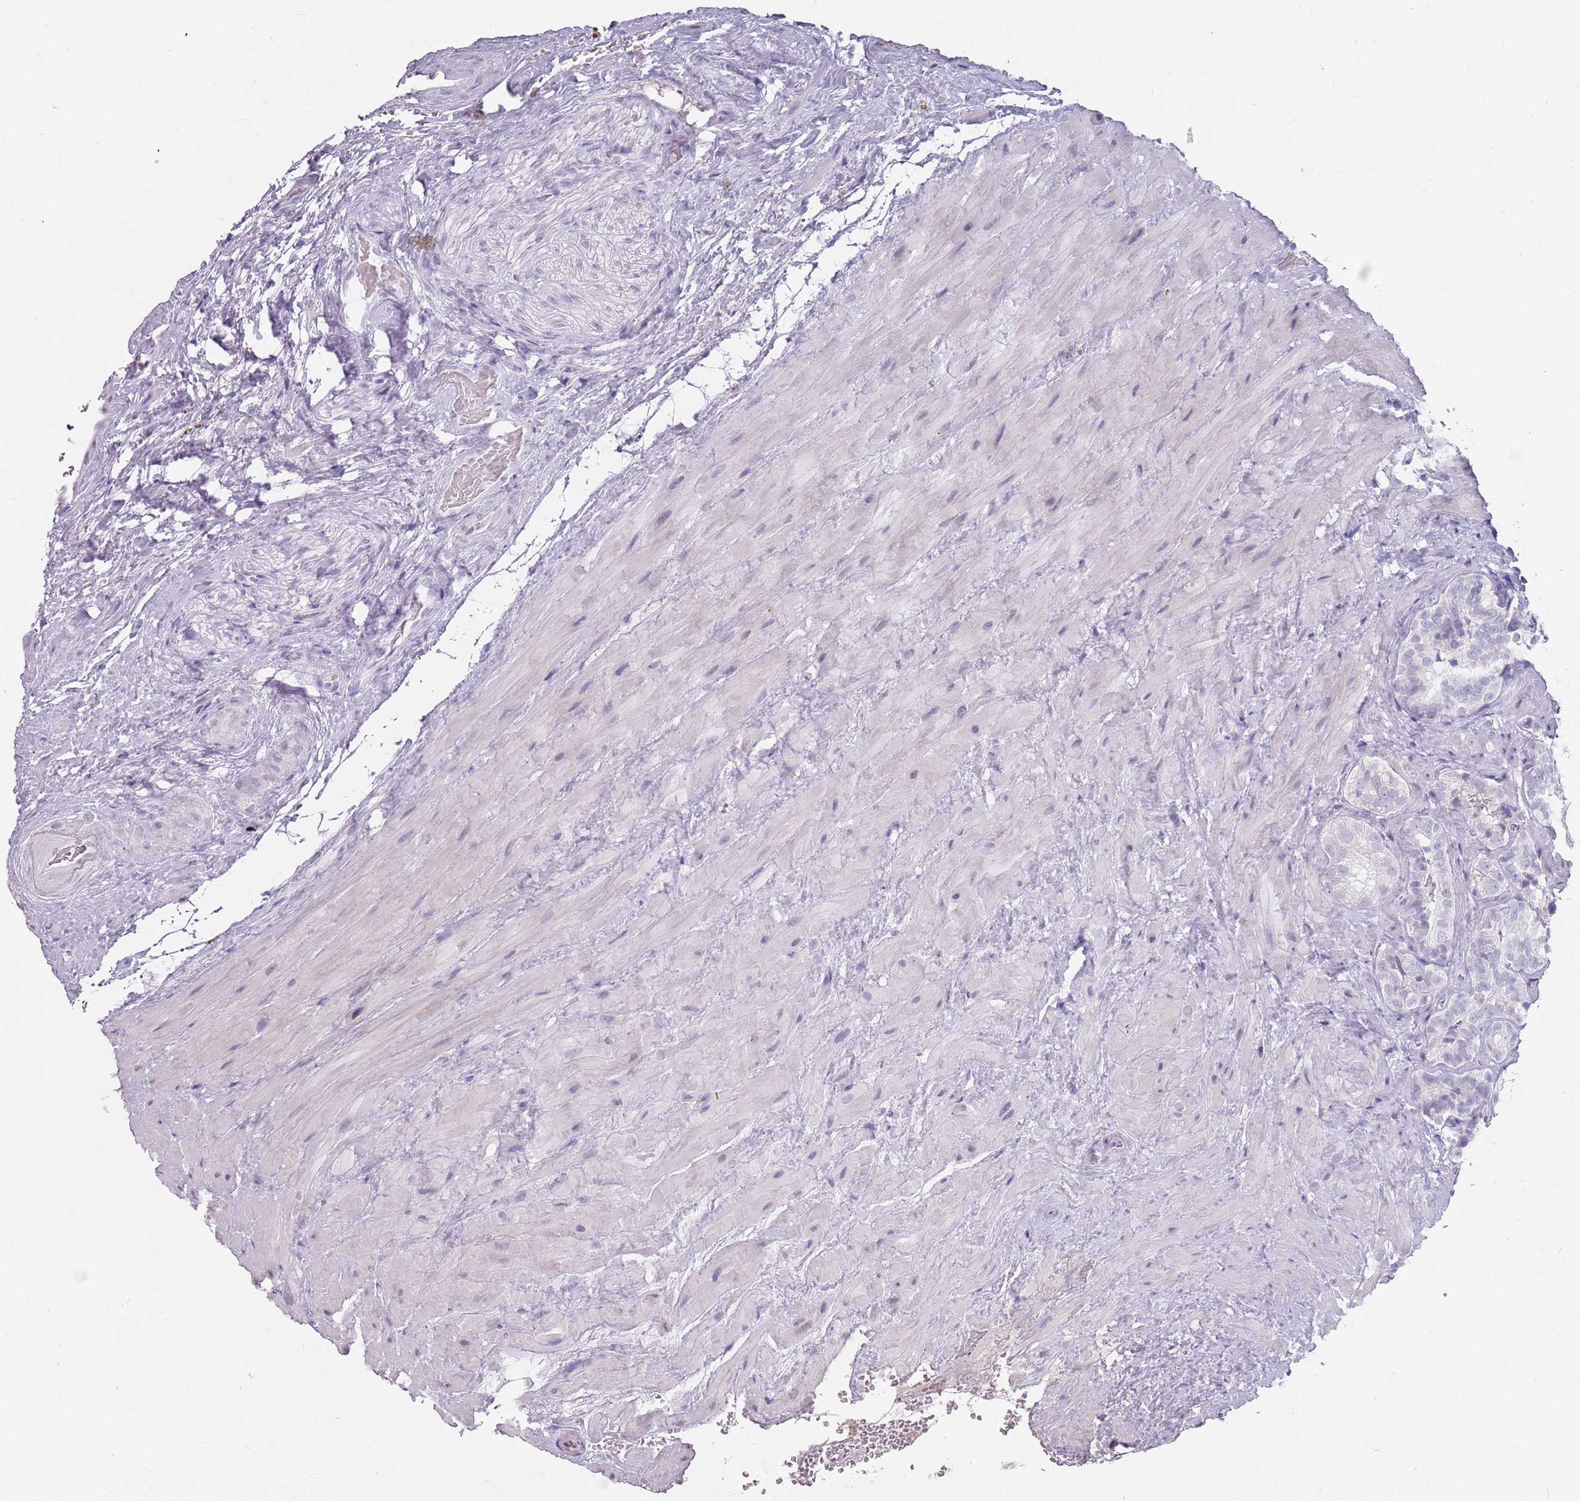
{"staining": {"intensity": "negative", "quantity": "none", "location": "none"}, "tissue": "seminal vesicle", "cell_type": "Glandular cells", "image_type": "normal", "snomed": [{"axis": "morphology", "description": "Normal tissue, NOS"}, {"axis": "topography", "description": "Seminal veicle"}, {"axis": "topography", "description": "Peripheral nerve tissue"}], "caption": "Immunohistochemistry photomicrograph of benign seminal vesicle: human seminal vesicle stained with DAB demonstrates no significant protein staining in glandular cells. The staining is performed using DAB brown chromogen with nuclei counter-stained in using hematoxylin.", "gene": "DDX4", "patient": {"sex": "male", "age": 67}}